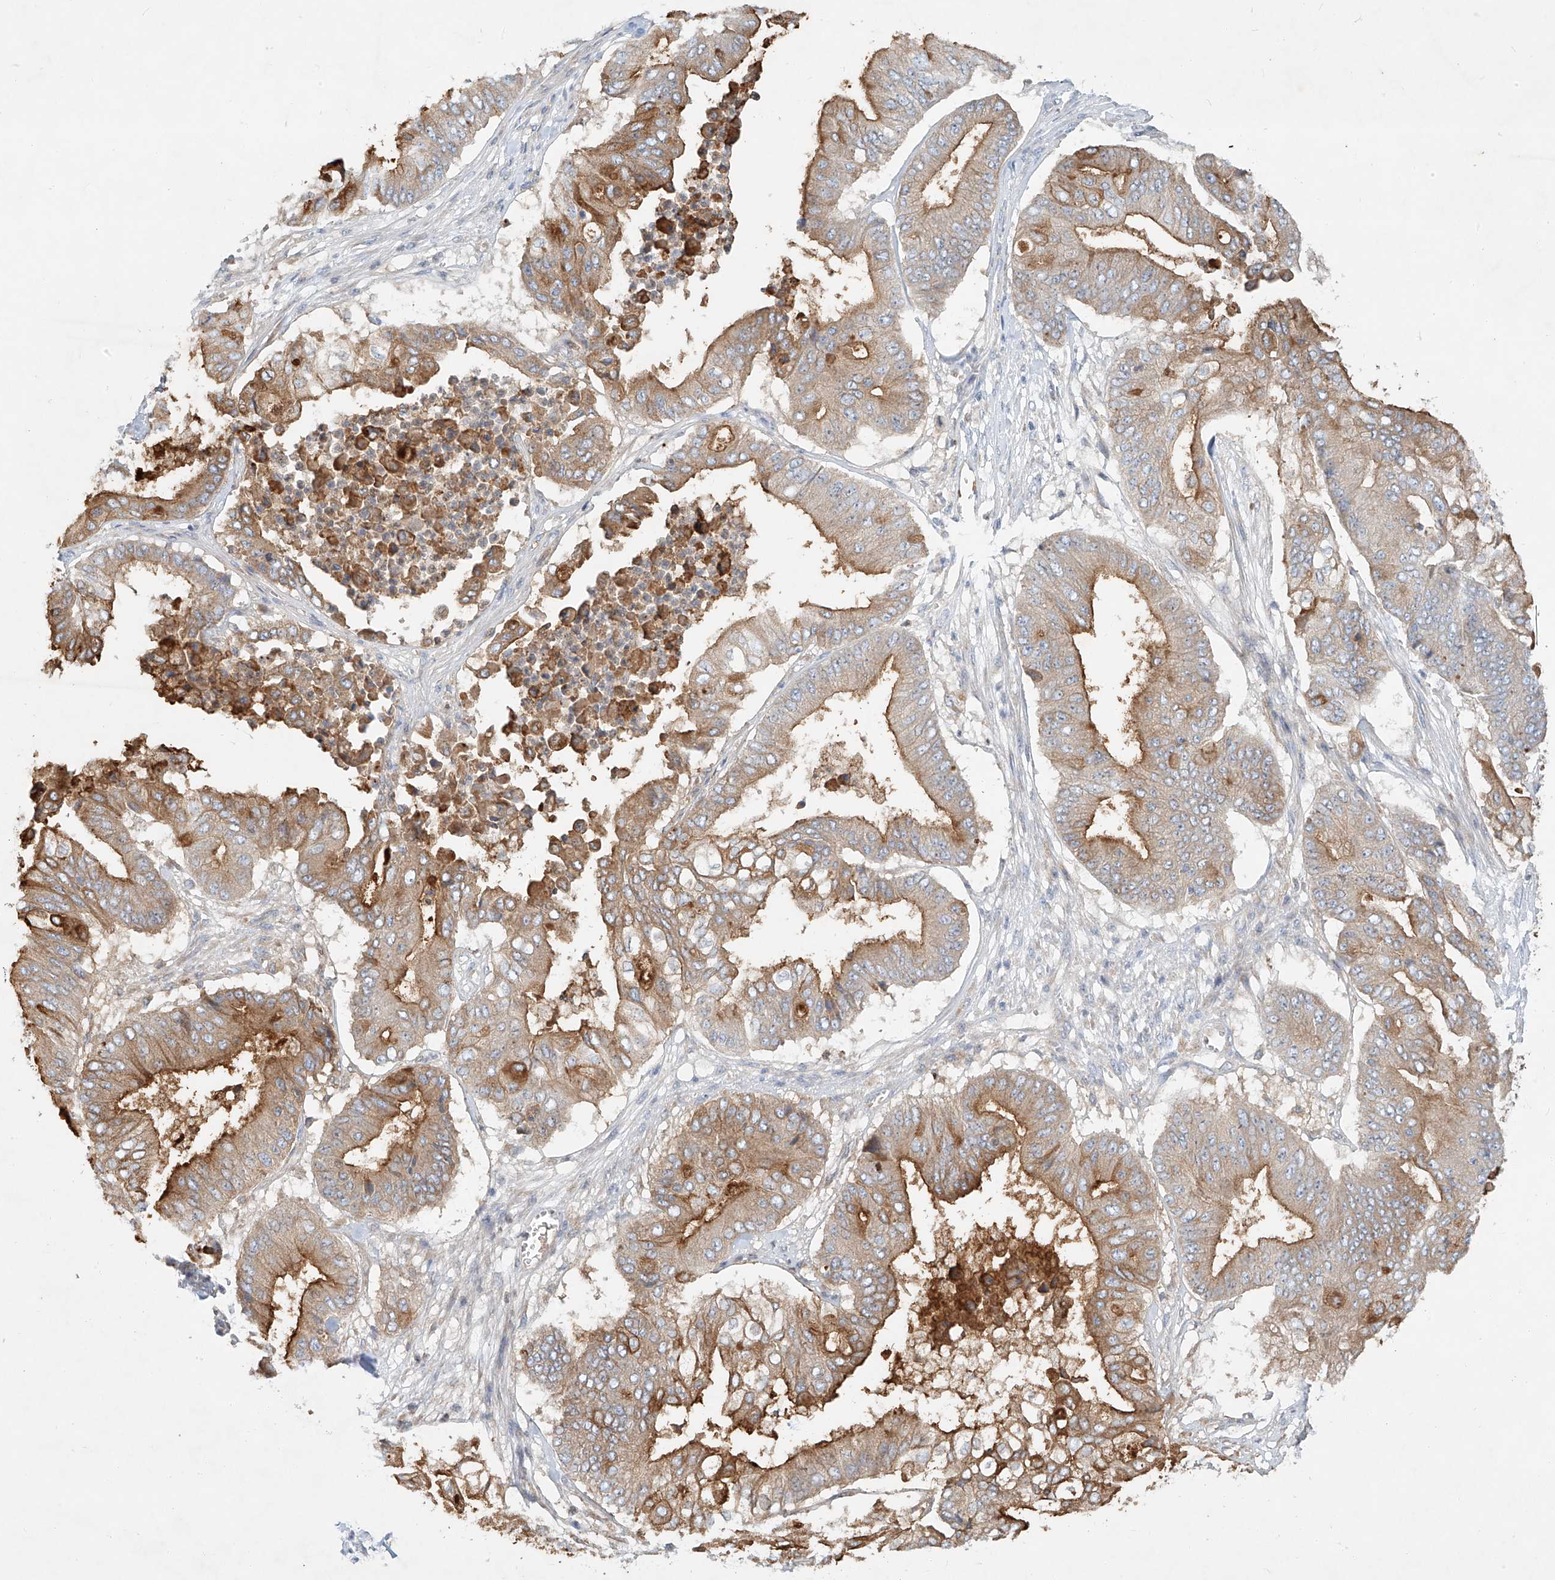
{"staining": {"intensity": "moderate", "quantity": ">75%", "location": "cytoplasmic/membranous"}, "tissue": "pancreatic cancer", "cell_type": "Tumor cells", "image_type": "cancer", "snomed": [{"axis": "morphology", "description": "Adenocarcinoma, NOS"}, {"axis": "topography", "description": "Pancreas"}], "caption": "This image displays pancreatic cancer stained with IHC to label a protein in brown. The cytoplasmic/membranous of tumor cells show moderate positivity for the protein. Nuclei are counter-stained blue.", "gene": "SYTL3", "patient": {"sex": "female", "age": 77}}